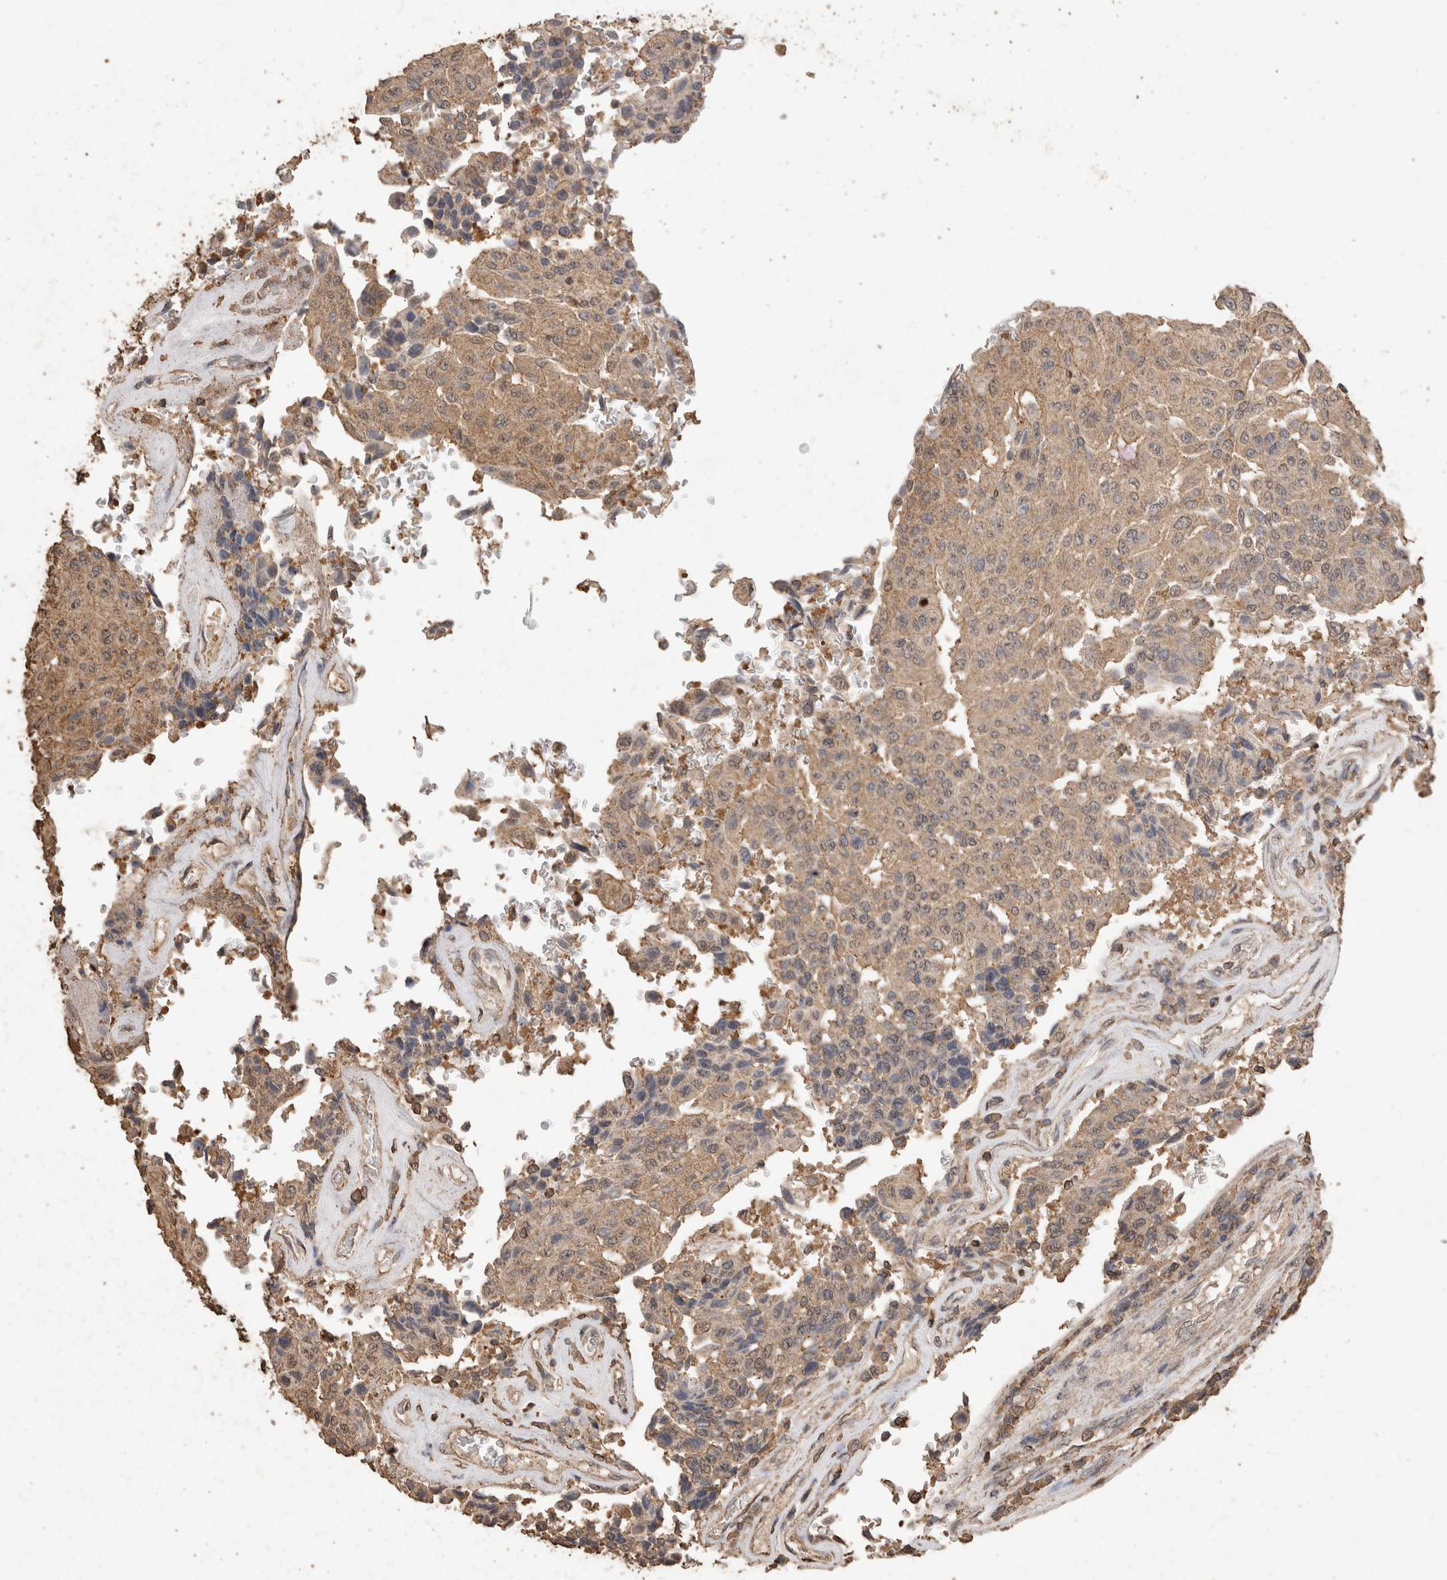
{"staining": {"intensity": "weak", "quantity": ">75%", "location": "cytoplasmic/membranous"}, "tissue": "urothelial cancer", "cell_type": "Tumor cells", "image_type": "cancer", "snomed": [{"axis": "morphology", "description": "Urothelial carcinoma, High grade"}, {"axis": "topography", "description": "Urinary bladder"}], "caption": "Immunohistochemical staining of human urothelial cancer reveals low levels of weak cytoplasmic/membranous staining in about >75% of tumor cells. The protein of interest is shown in brown color, while the nuclei are stained blue.", "gene": "CX3CL1", "patient": {"sex": "male", "age": 66}}